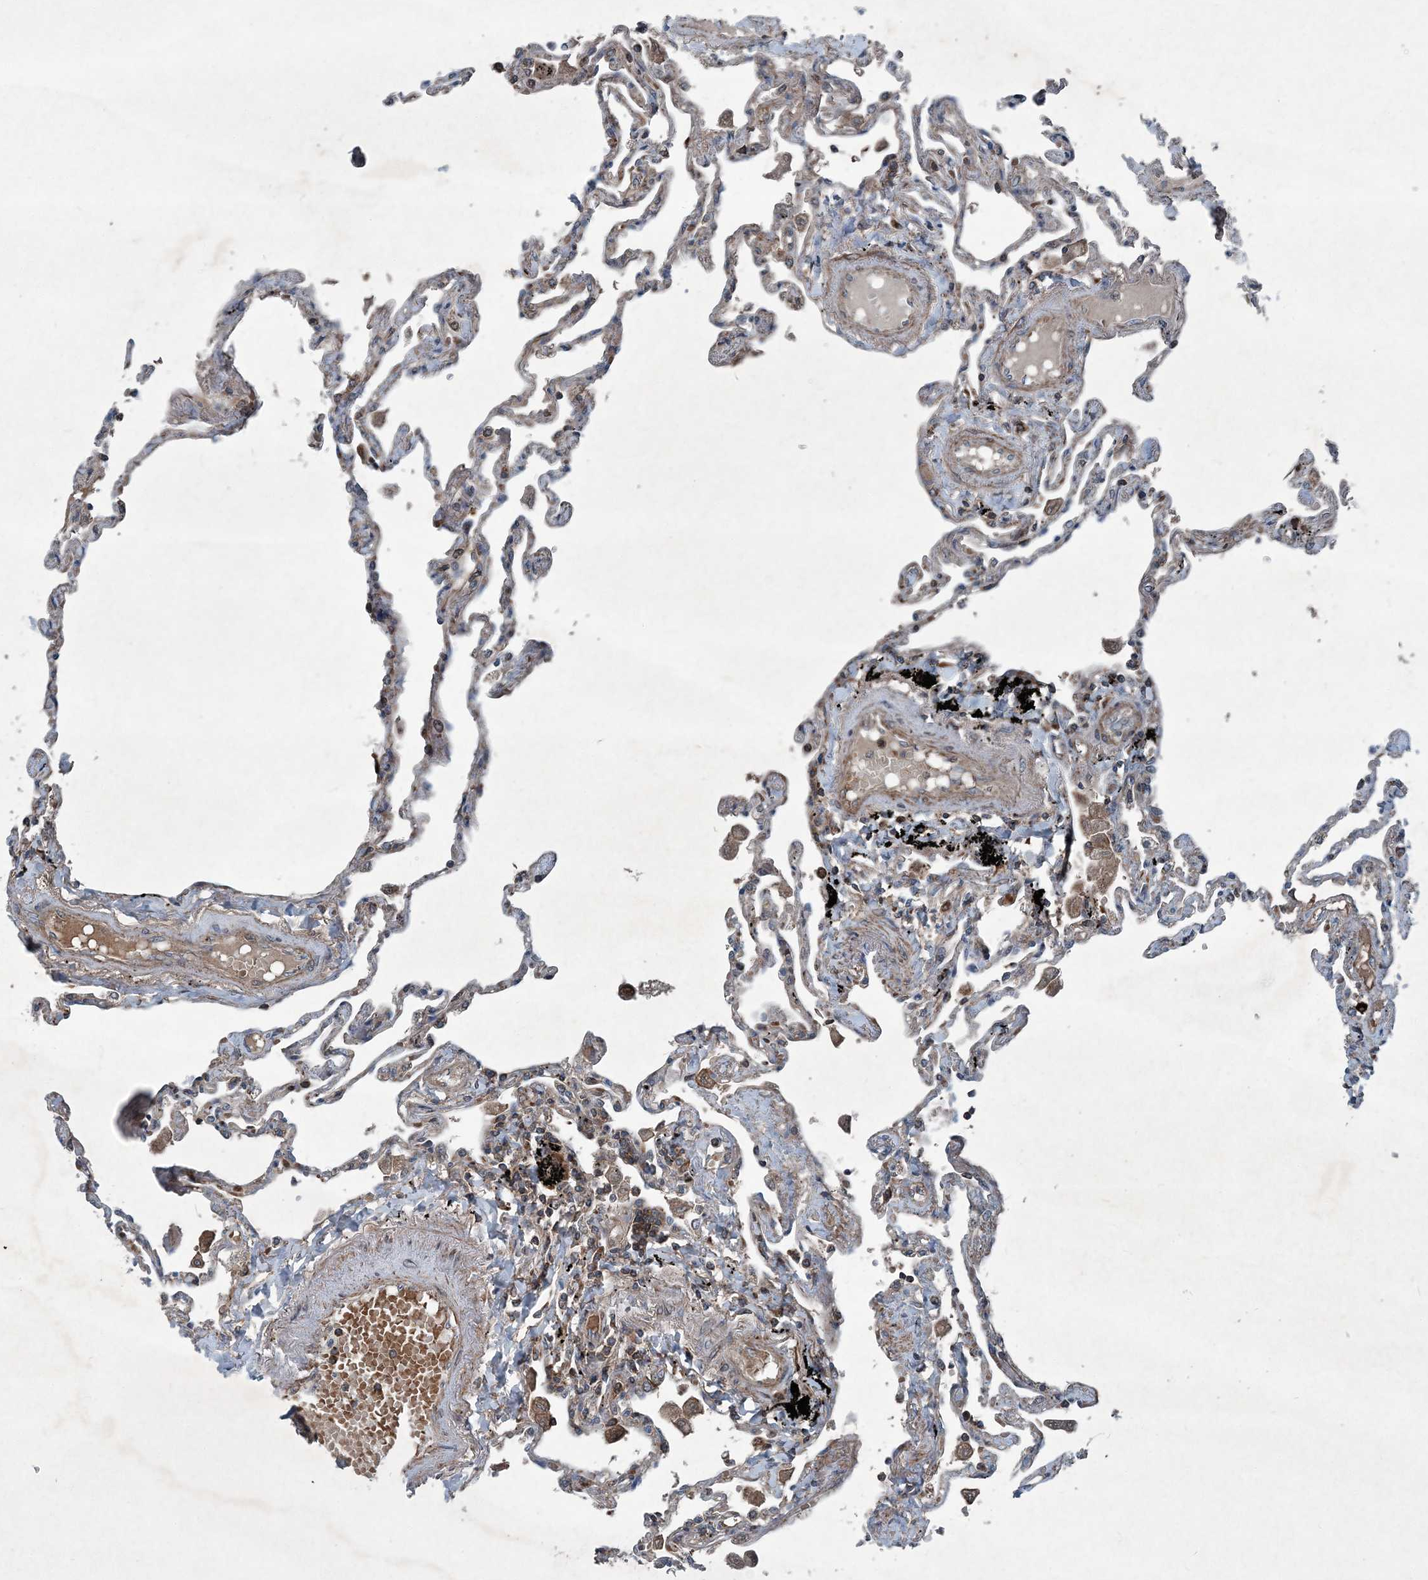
{"staining": {"intensity": "weak", "quantity": "<25%", "location": "cytoplasmic/membranous"}, "tissue": "lung", "cell_type": "Alveolar cells", "image_type": "normal", "snomed": [{"axis": "morphology", "description": "Normal tissue, NOS"}, {"axis": "topography", "description": "Lung"}], "caption": "The photomicrograph displays no significant staining in alveolar cells of lung. (Immunohistochemistry (ihc), brightfield microscopy, high magnification).", "gene": "NDUFA2", "patient": {"sex": "female", "age": 67}}